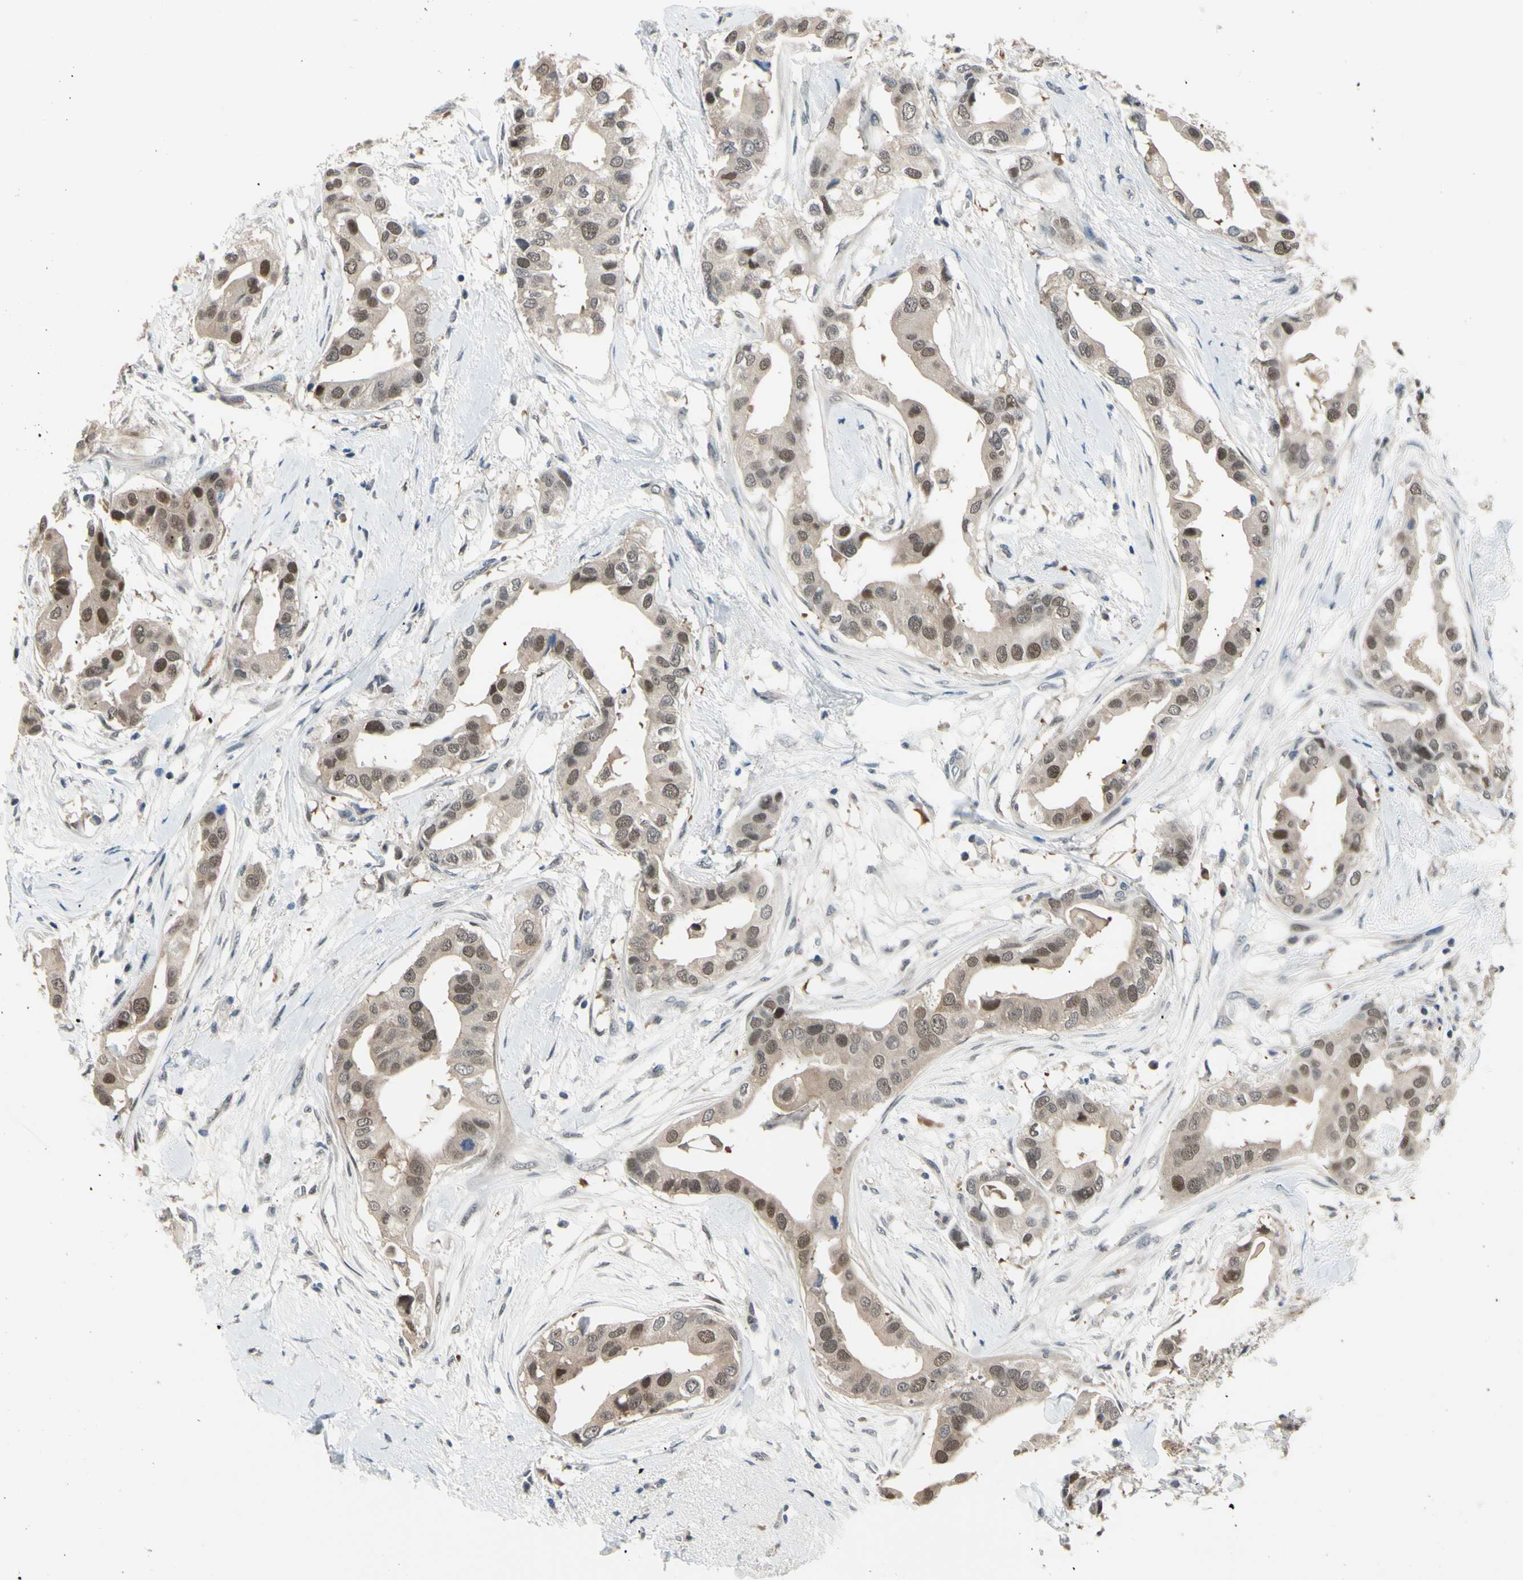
{"staining": {"intensity": "weak", "quantity": ">75%", "location": "cytoplasmic/membranous,nuclear"}, "tissue": "breast cancer", "cell_type": "Tumor cells", "image_type": "cancer", "snomed": [{"axis": "morphology", "description": "Duct carcinoma"}, {"axis": "topography", "description": "Breast"}], "caption": "Breast infiltrating ductal carcinoma was stained to show a protein in brown. There is low levels of weak cytoplasmic/membranous and nuclear positivity in about >75% of tumor cells. Nuclei are stained in blue.", "gene": "HSPA4", "patient": {"sex": "female", "age": 40}}